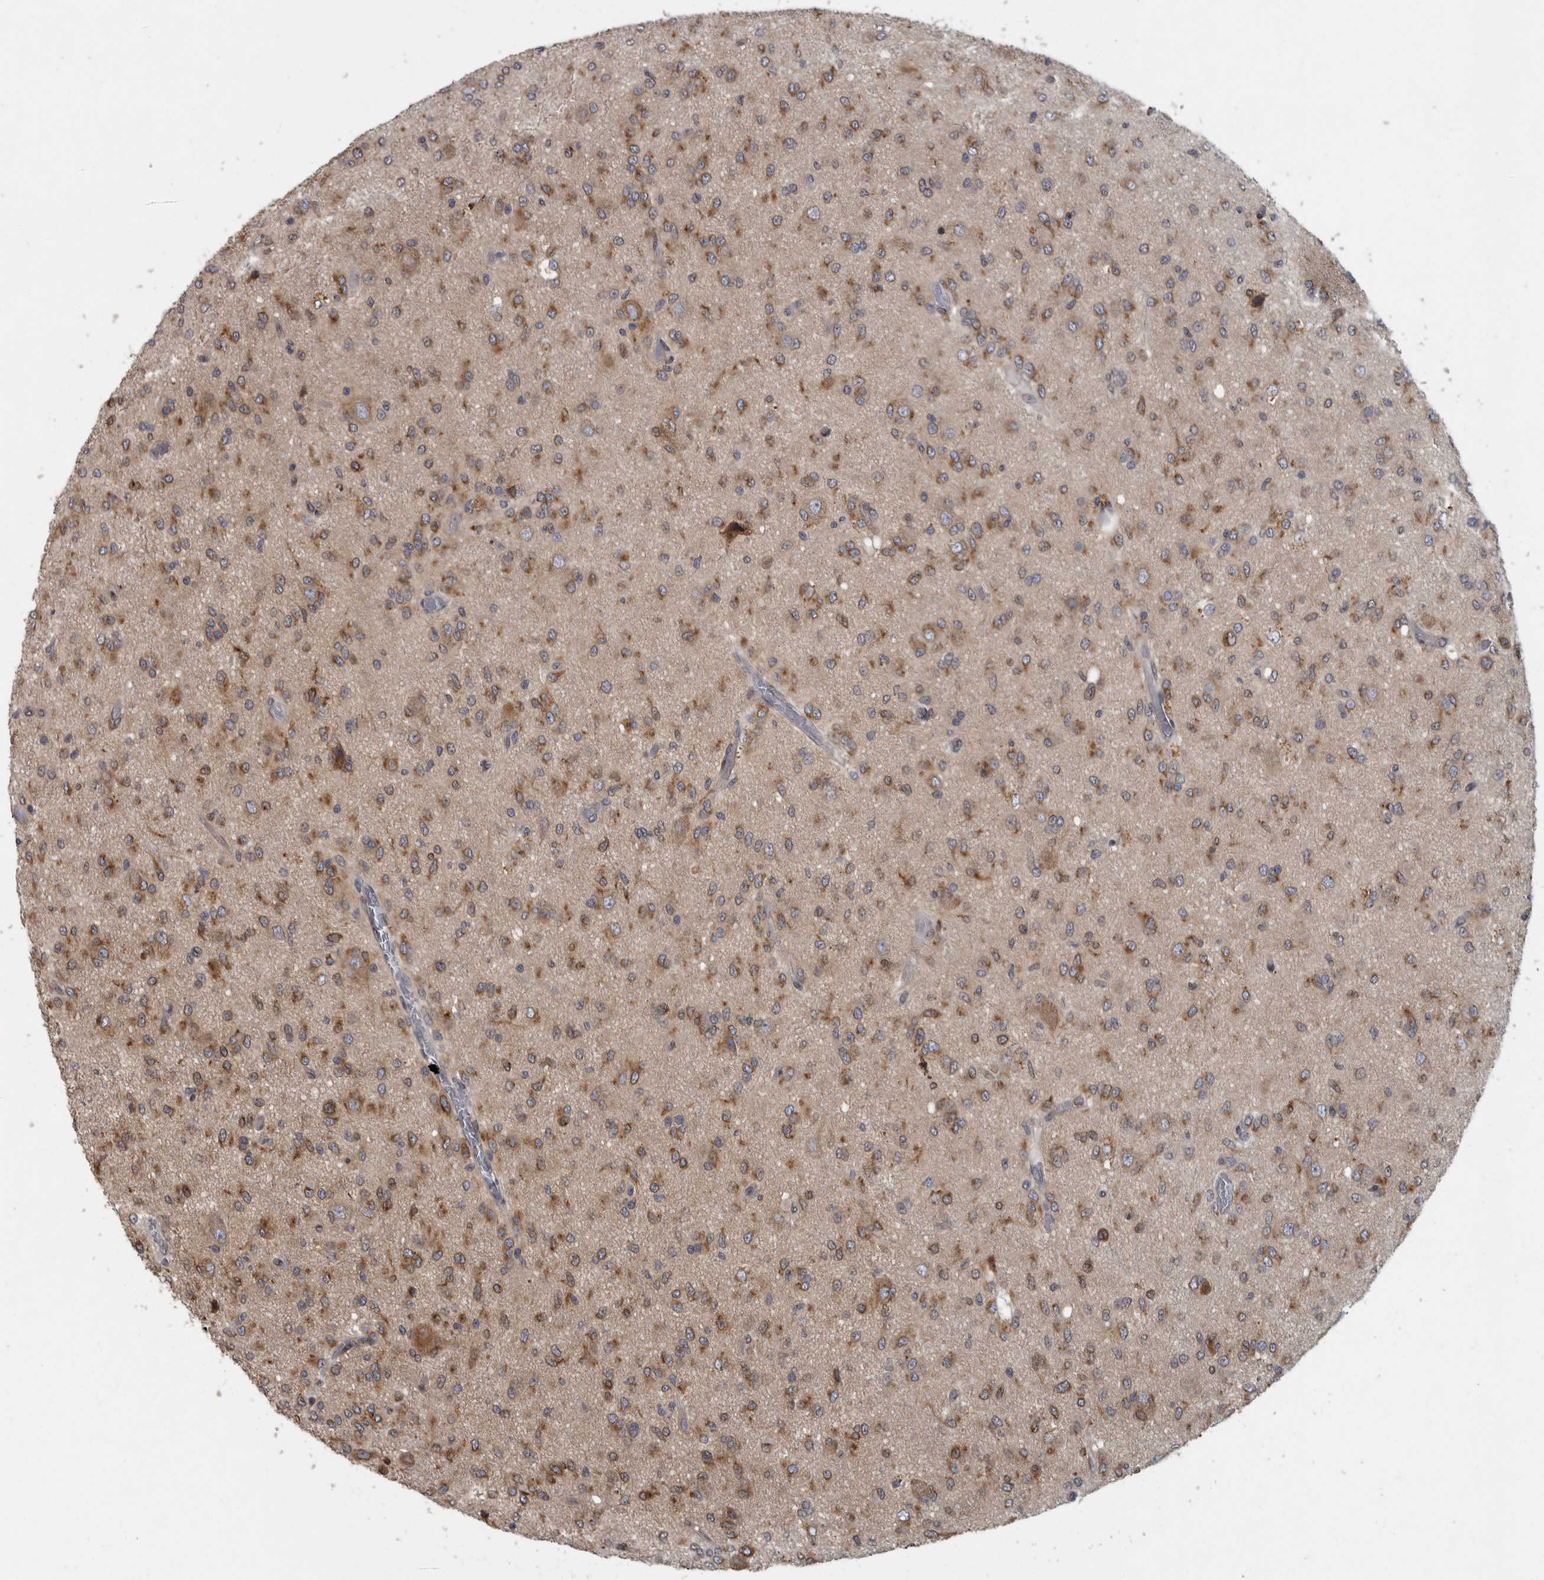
{"staining": {"intensity": "moderate", "quantity": "25%-75%", "location": "cytoplasmic/membranous"}, "tissue": "glioma", "cell_type": "Tumor cells", "image_type": "cancer", "snomed": [{"axis": "morphology", "description": "Glioma, malignant, High grade"}, {"axis": "topography", "description": "Brain"}], "caption": "A brown stain highlights moderate cytoplasmic/membranous expression of a protein in human malignant glioma (high-grade) tumor cells.", "gene": "LMAN2L", "patient": {"sex": "female", "age": 59}}